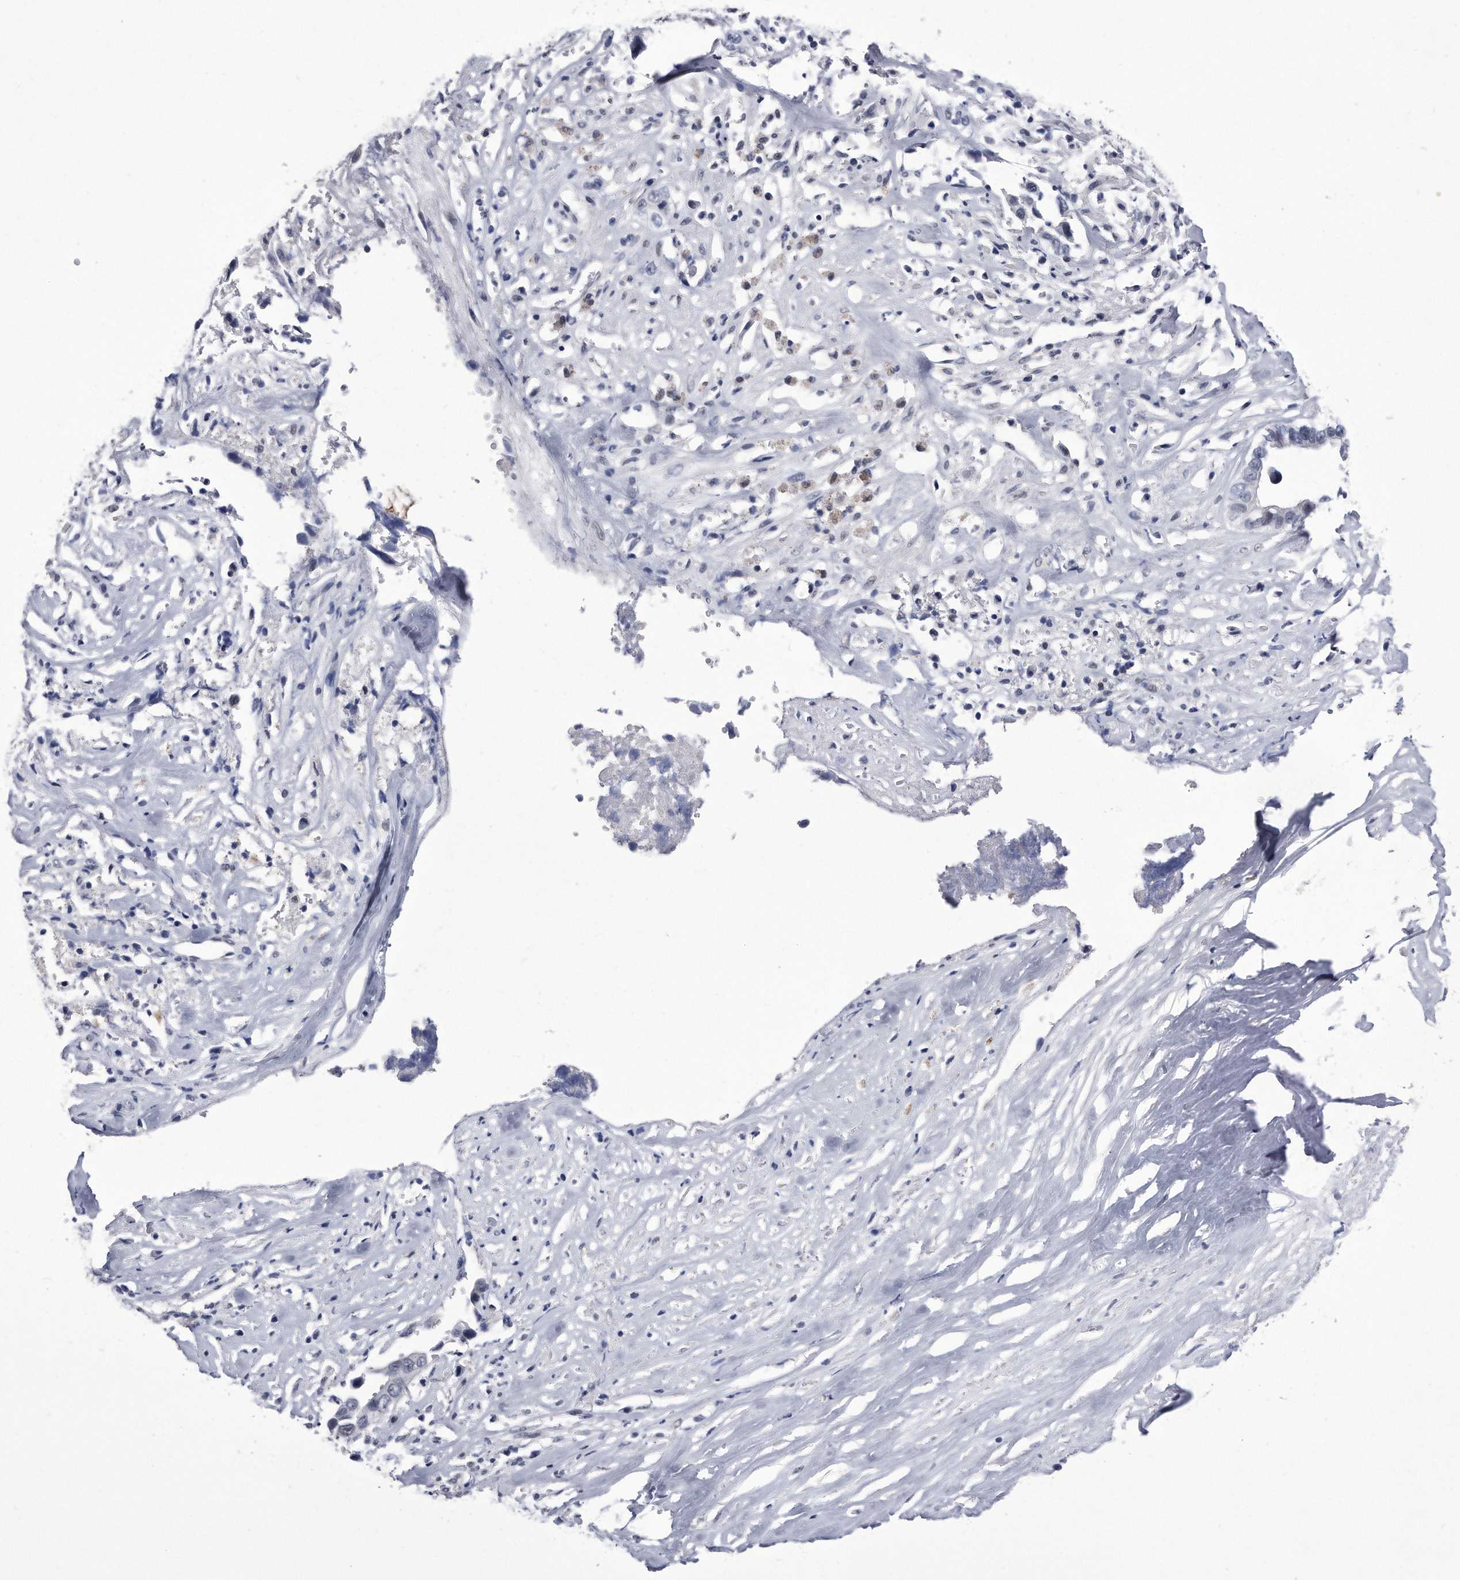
{"staining": {"intensity": "negative", "quantity": "none", "location": "none"}, "tissue": "liver cancer", "cell_type": "Tumor cells", "image_type": "cancer", "snomed": [{"axis": "morphology", "description": "Cholangiocarcinoma"}, {"axis": "topography", "description": "Liver"}], "caption": "Immunohistochemistry (IHC) of human liver cancer displays no expression in tumor cells.", "gene": "KCTD8", "patient": {"sex": "female", "age": 79}}